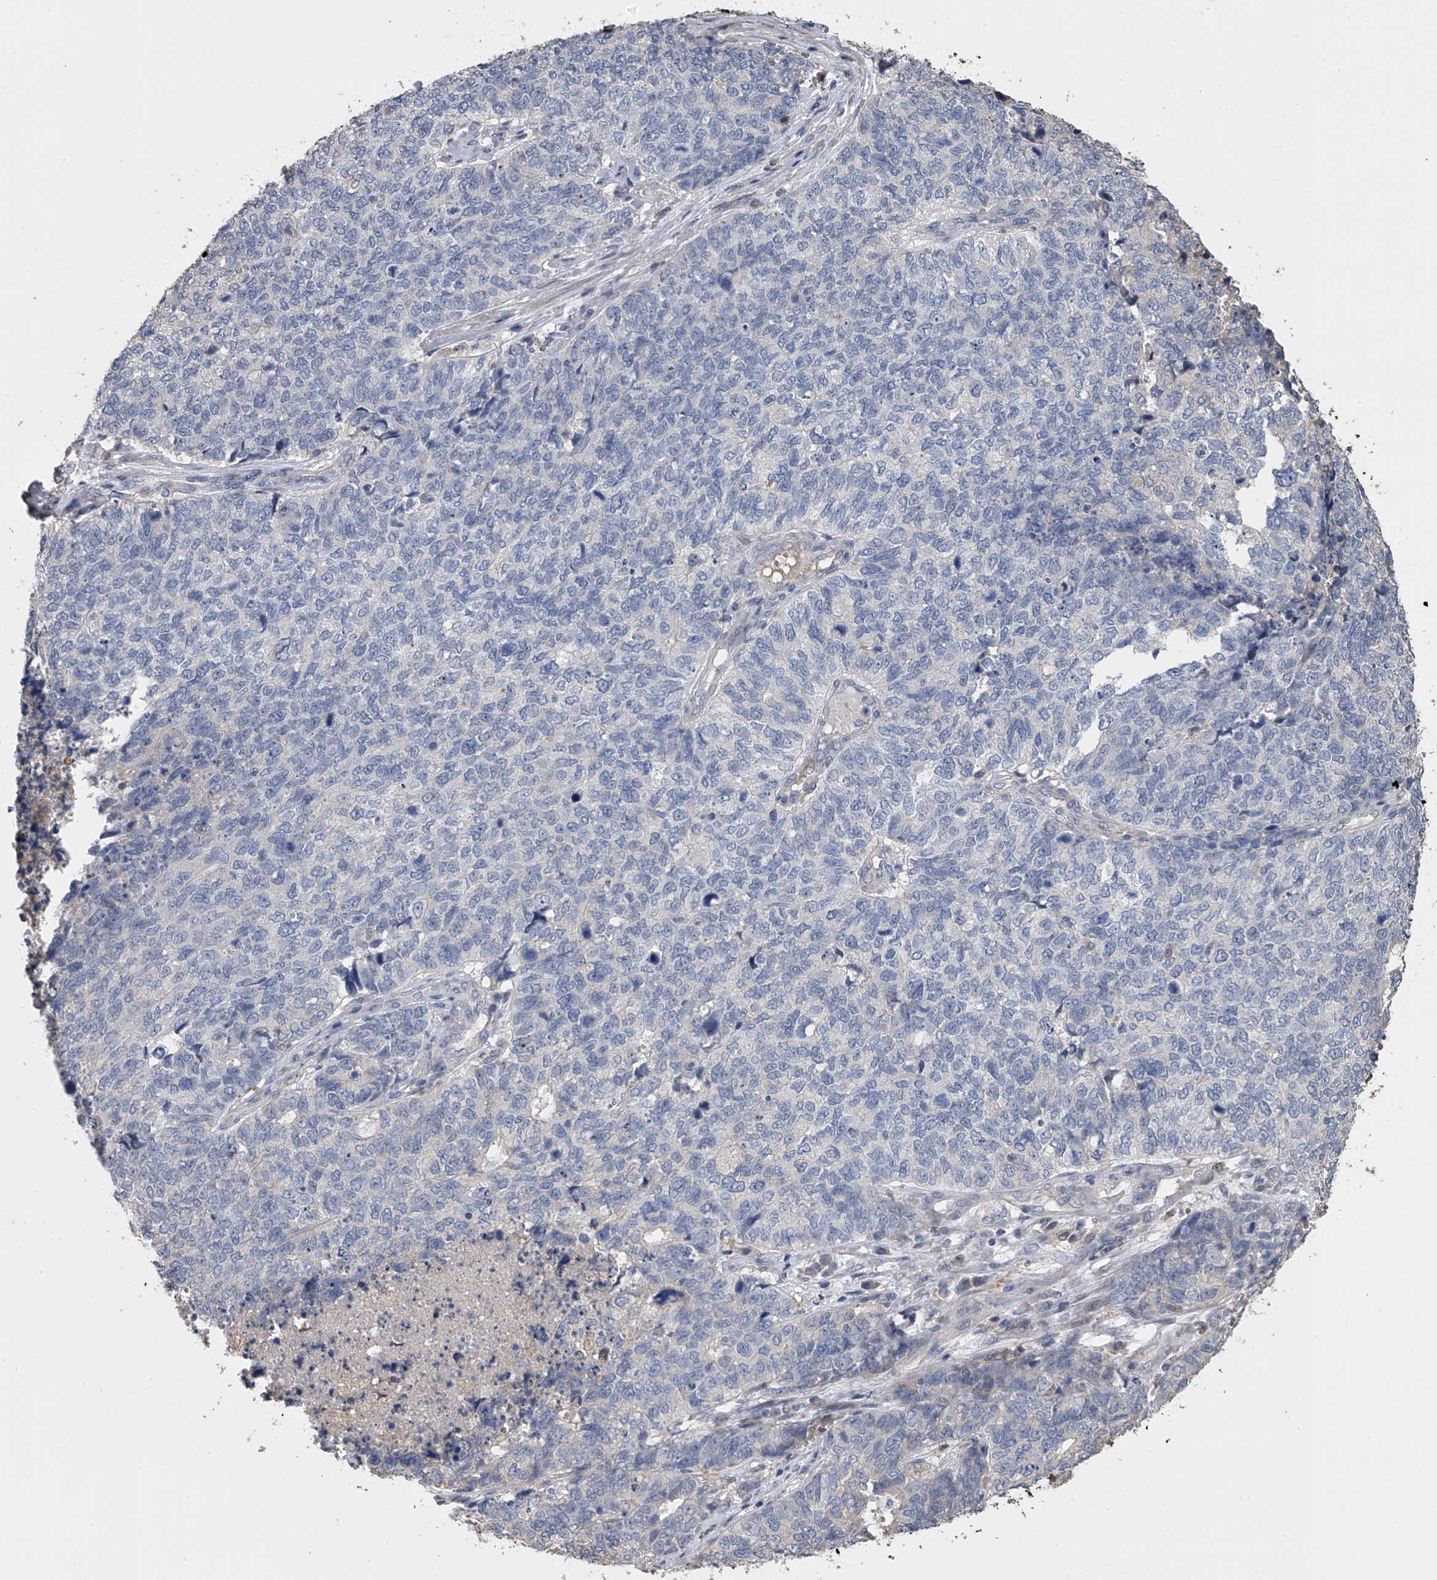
{"staining": {"intensity": "negative", "quantity": "none", "location": "none"}, "tissue": "cervical cancer", "cell_type": "Tumor cells", "image_type": "cancer", "snomed": [{"axis": "morphology", "description": "Squamous cell carcinoma, NOS"}, {"axis": "topography", "description": "Cervix"}], "caption": "The micrograph displays no staining of tumor cells in cervical squamous cell carcinoma.", "gene": "DOCK9", "patient": {"sex": "female", "age": 63}}